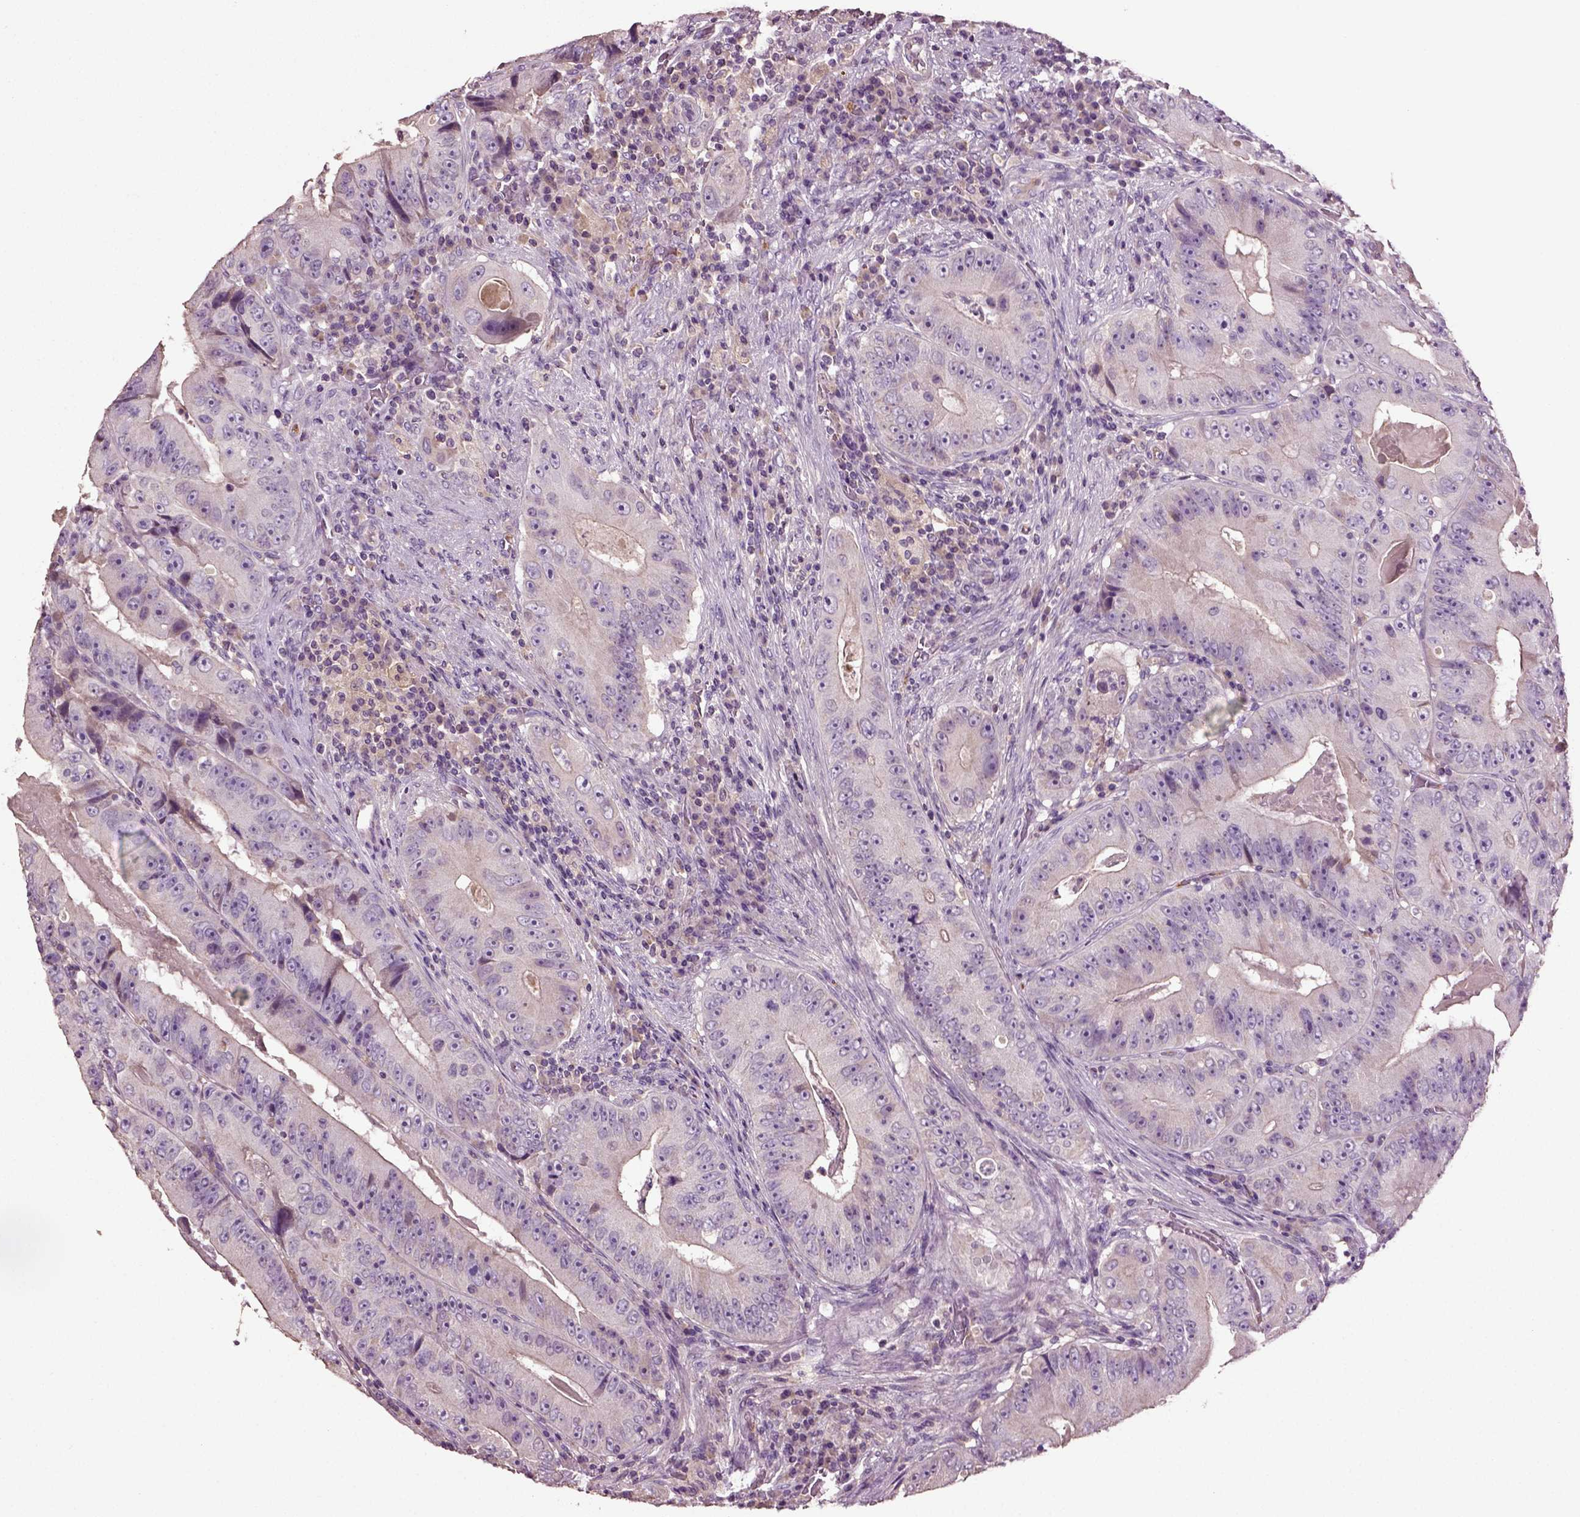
{"staining": {"intensity": "negative", "quantity": "none", "location": "none"}, "tissue": "colorectal cancer", "cell_type": "Tumor cells", "image_type": "cancer", "snomed": [{"axis": "morphology", "description": "Adenocarcinoma, NOS"}, {"axis": "topography", "description": "Colon"}], "caption": "DAB (3,3'-diaminobenzidine) immunohistochemical staining of colorectal cancer exhibits no significant positivity in tumor cells.", "gene": "DEFB118", "patient": {"sex": "female", "age": 86}}